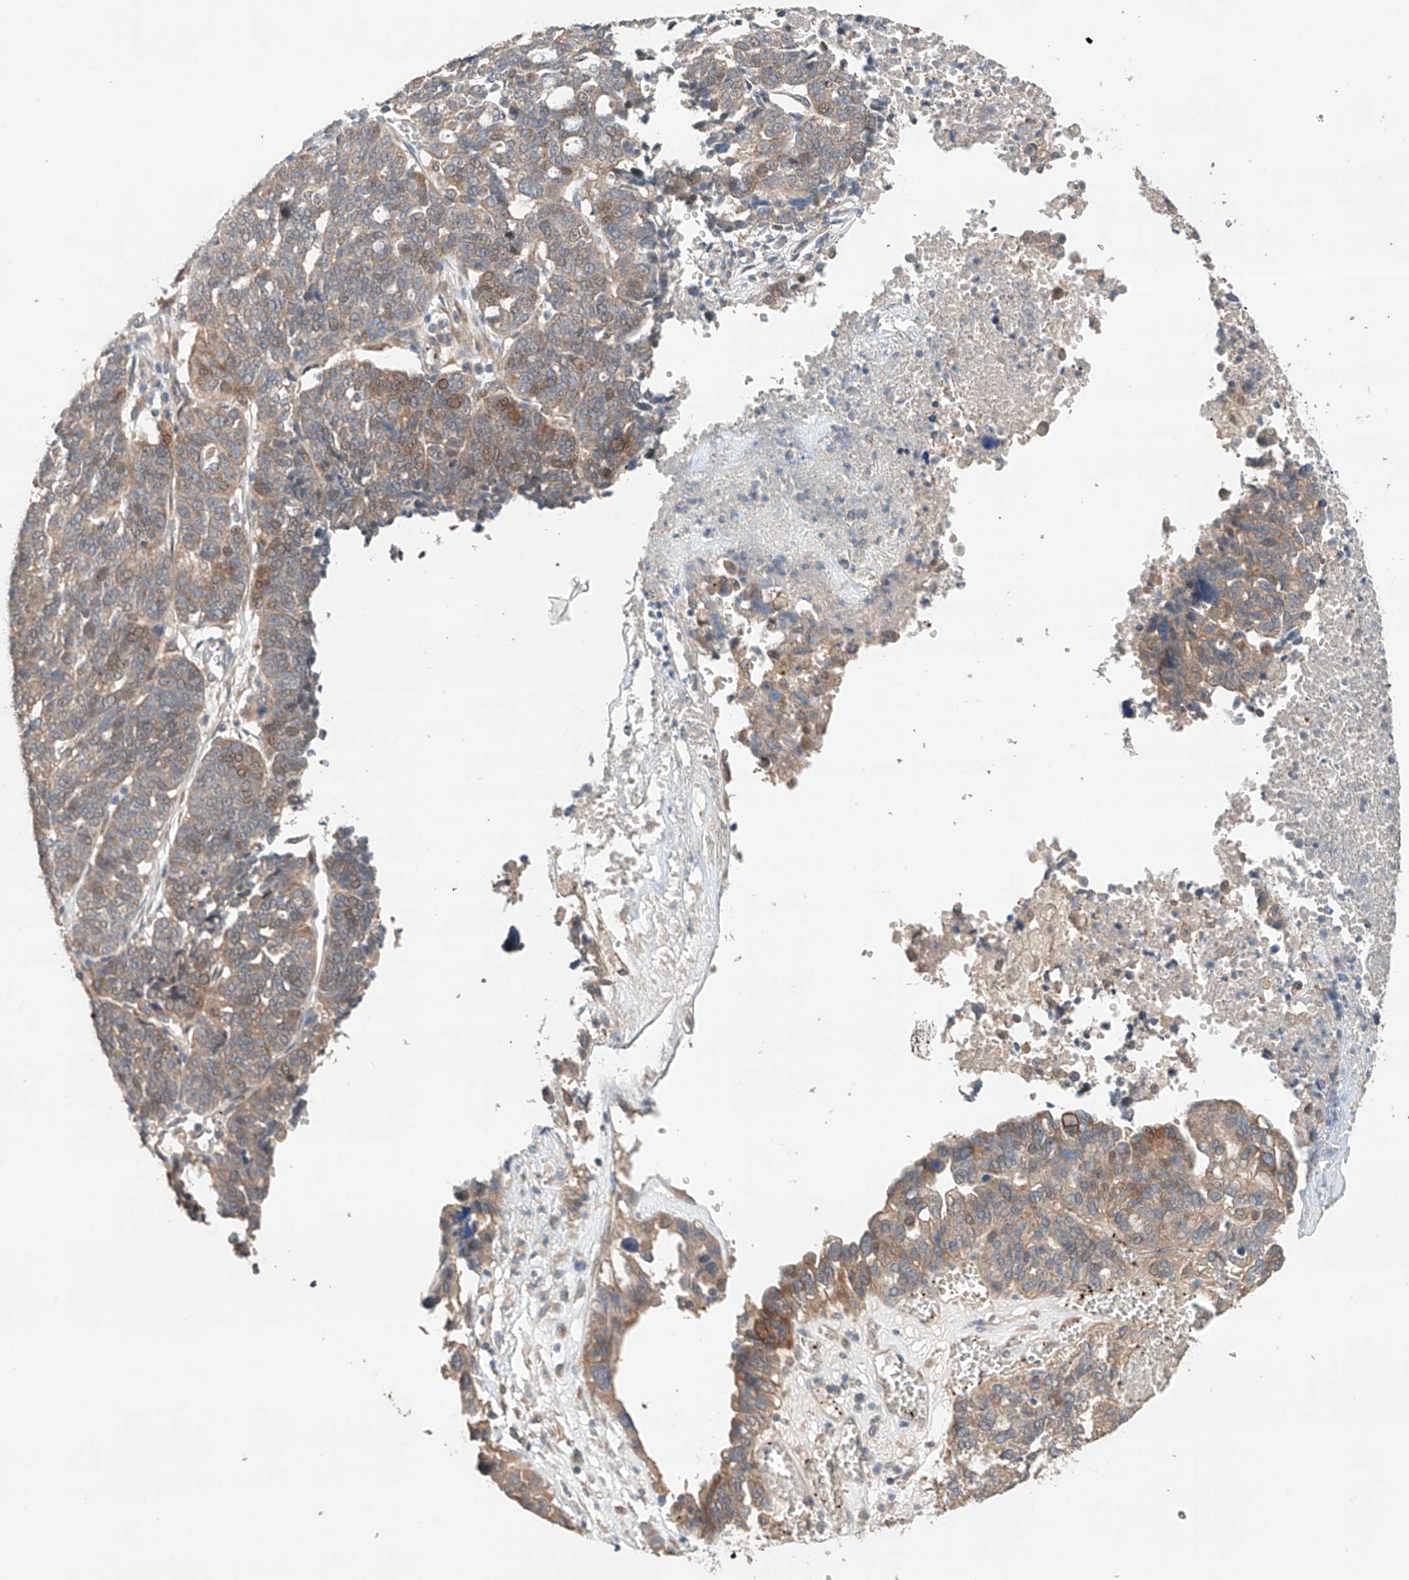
{"staining": {"intensity": "weak", "quantity": "25%-75%", "location": "cytoplasmic/membranous"}, "tissue": "ovarian cancer", "cell_type": "Tumor cells", "image_type": "cancer", "snomed": [{"axis": "morphology", "description": "Cystadenocarcinoma, serous, NOS"}, {"axis": "topography", "description": "Ovary"}], "caption": "Protein expression analysis of ovarian cancer displays weak cytoplasmic/membranous expression in about 25%-75% of tumor cells.", "gene": "ZFHX2", "patient": {"sex": "female", "age": 59}}